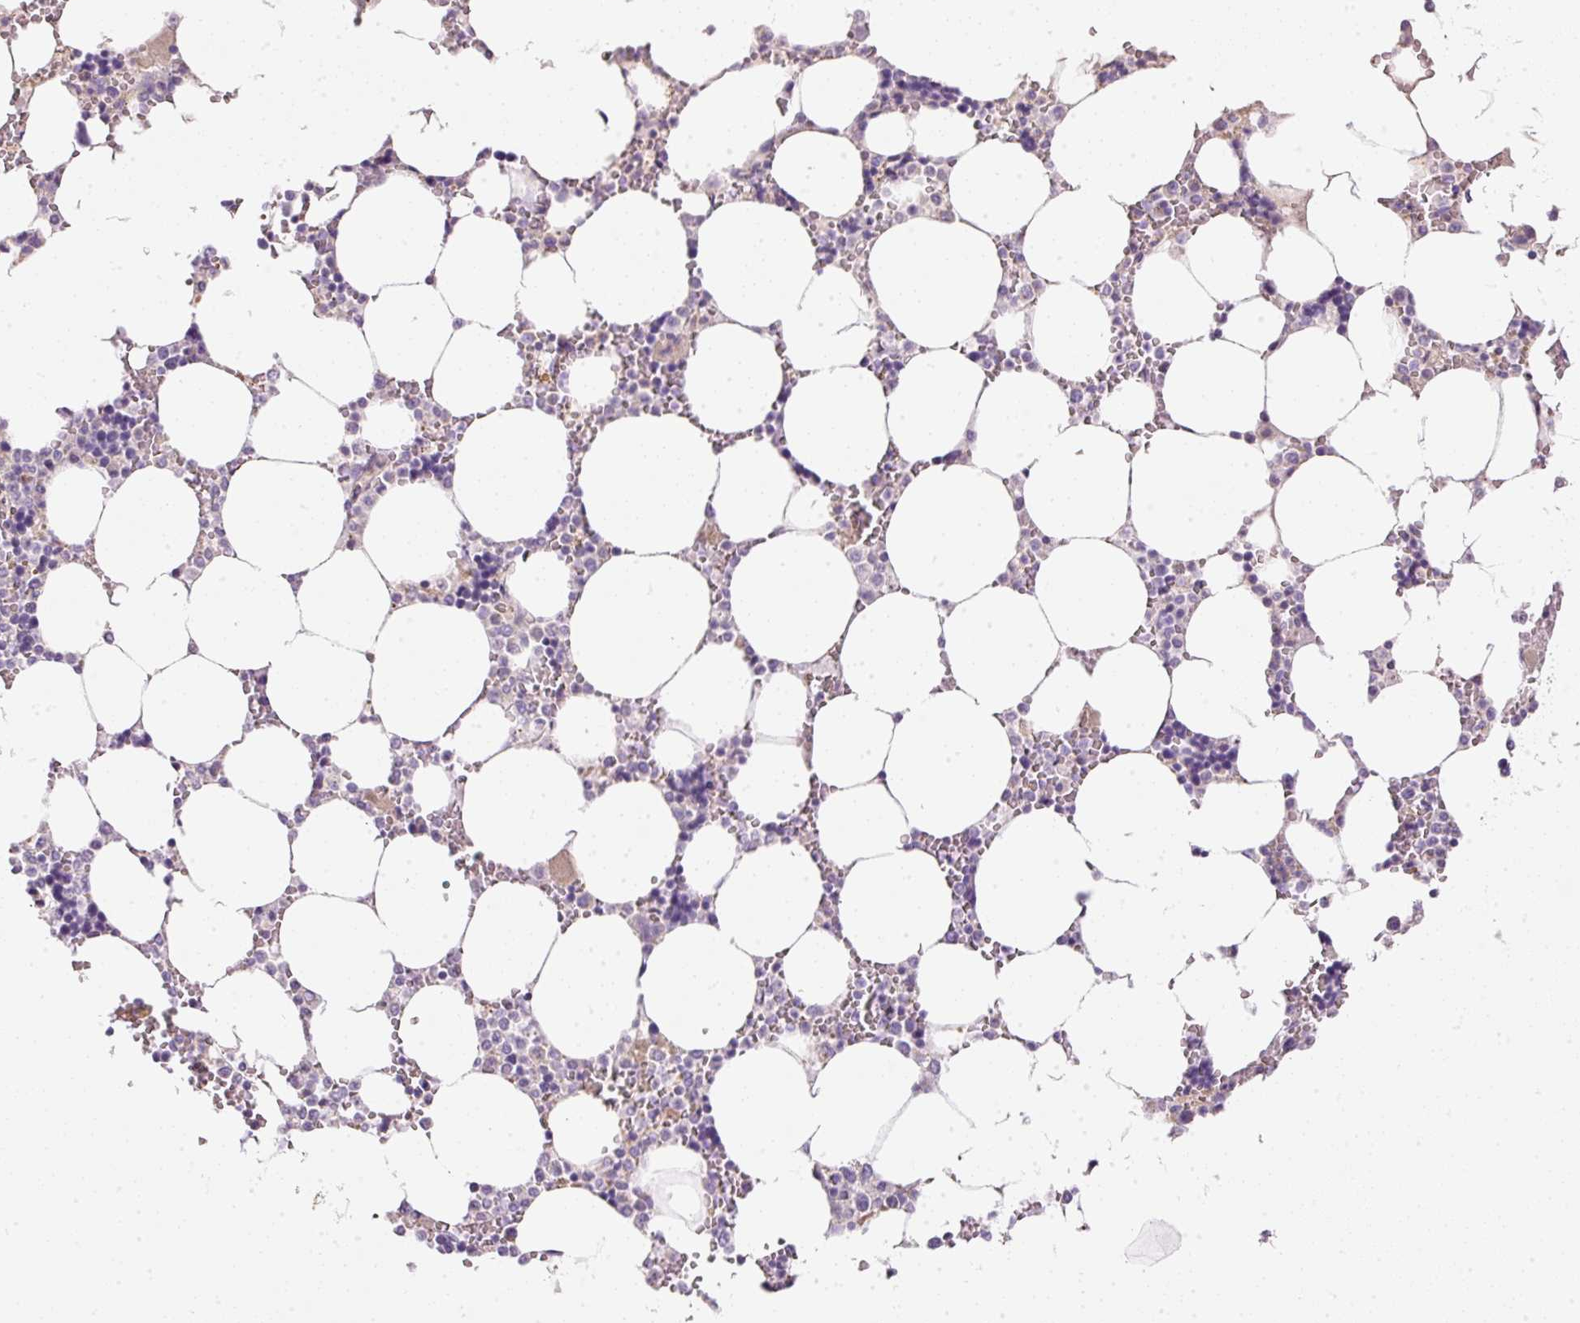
{"staining": {"intensity": "strong", "quantity": "<25%", "location": "cytoplasmic/membranous"}, "tissue": "bone marrow", "cell_type": "Hematopoietic cells", "image_type": "normal", "snomed": [{"axis": "morphology", "description": "Normal tissue, NOS"}, {"axis": "topography", "description": "Bone marrow"}], "caption": "Immunohistochemical staining of normal bone marrow shows strong cytoplasmic/membranous protein positivity in approximately <25% of hematopoietic cells.", "gene": "KPNA5", "patient": {"sex": "male", "age": 64}}